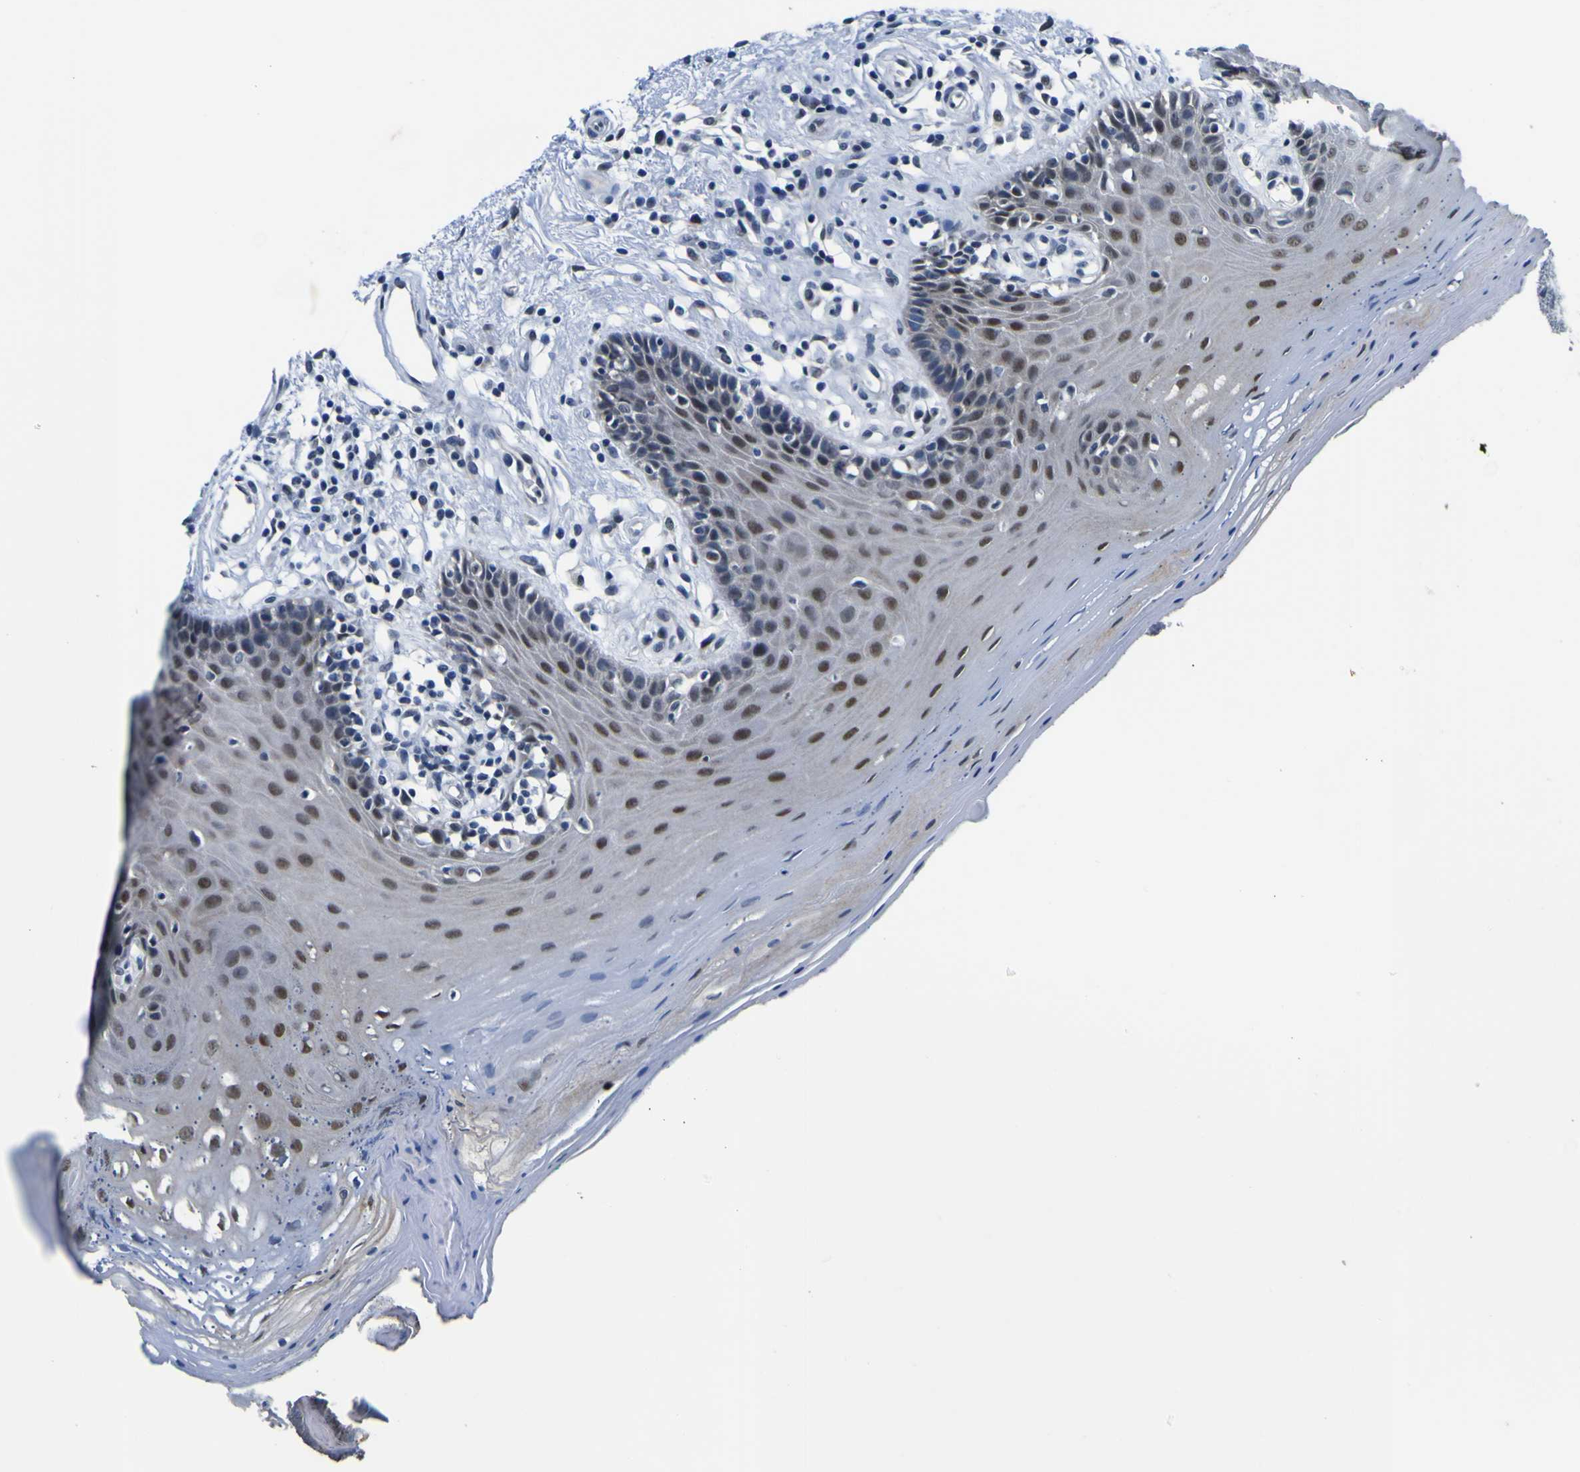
{"staining": {"intensity": "moderate", "quantity": "25%-75%", "location": "nuclear"}, "tissue": "oral mucosa", "cell_type": "Squamous epithelial cells", "image_type": "normal", "snomed": [{"axis": "morphology", "description": "Normal tissue, NOS"}, {"axis": "topography", "description": "Skeletal muscle"}, {"axis": "topography", "description": "Oral tissue"}], "caption": "About 25%-75% of squamous epithelial cells in benign human oral mucosa display moderate nuclear protein positivity as visualized by brown immunohistochemical staining.", "gene": "CUL4B", "patient": {"sex": "male", "age": 58}}